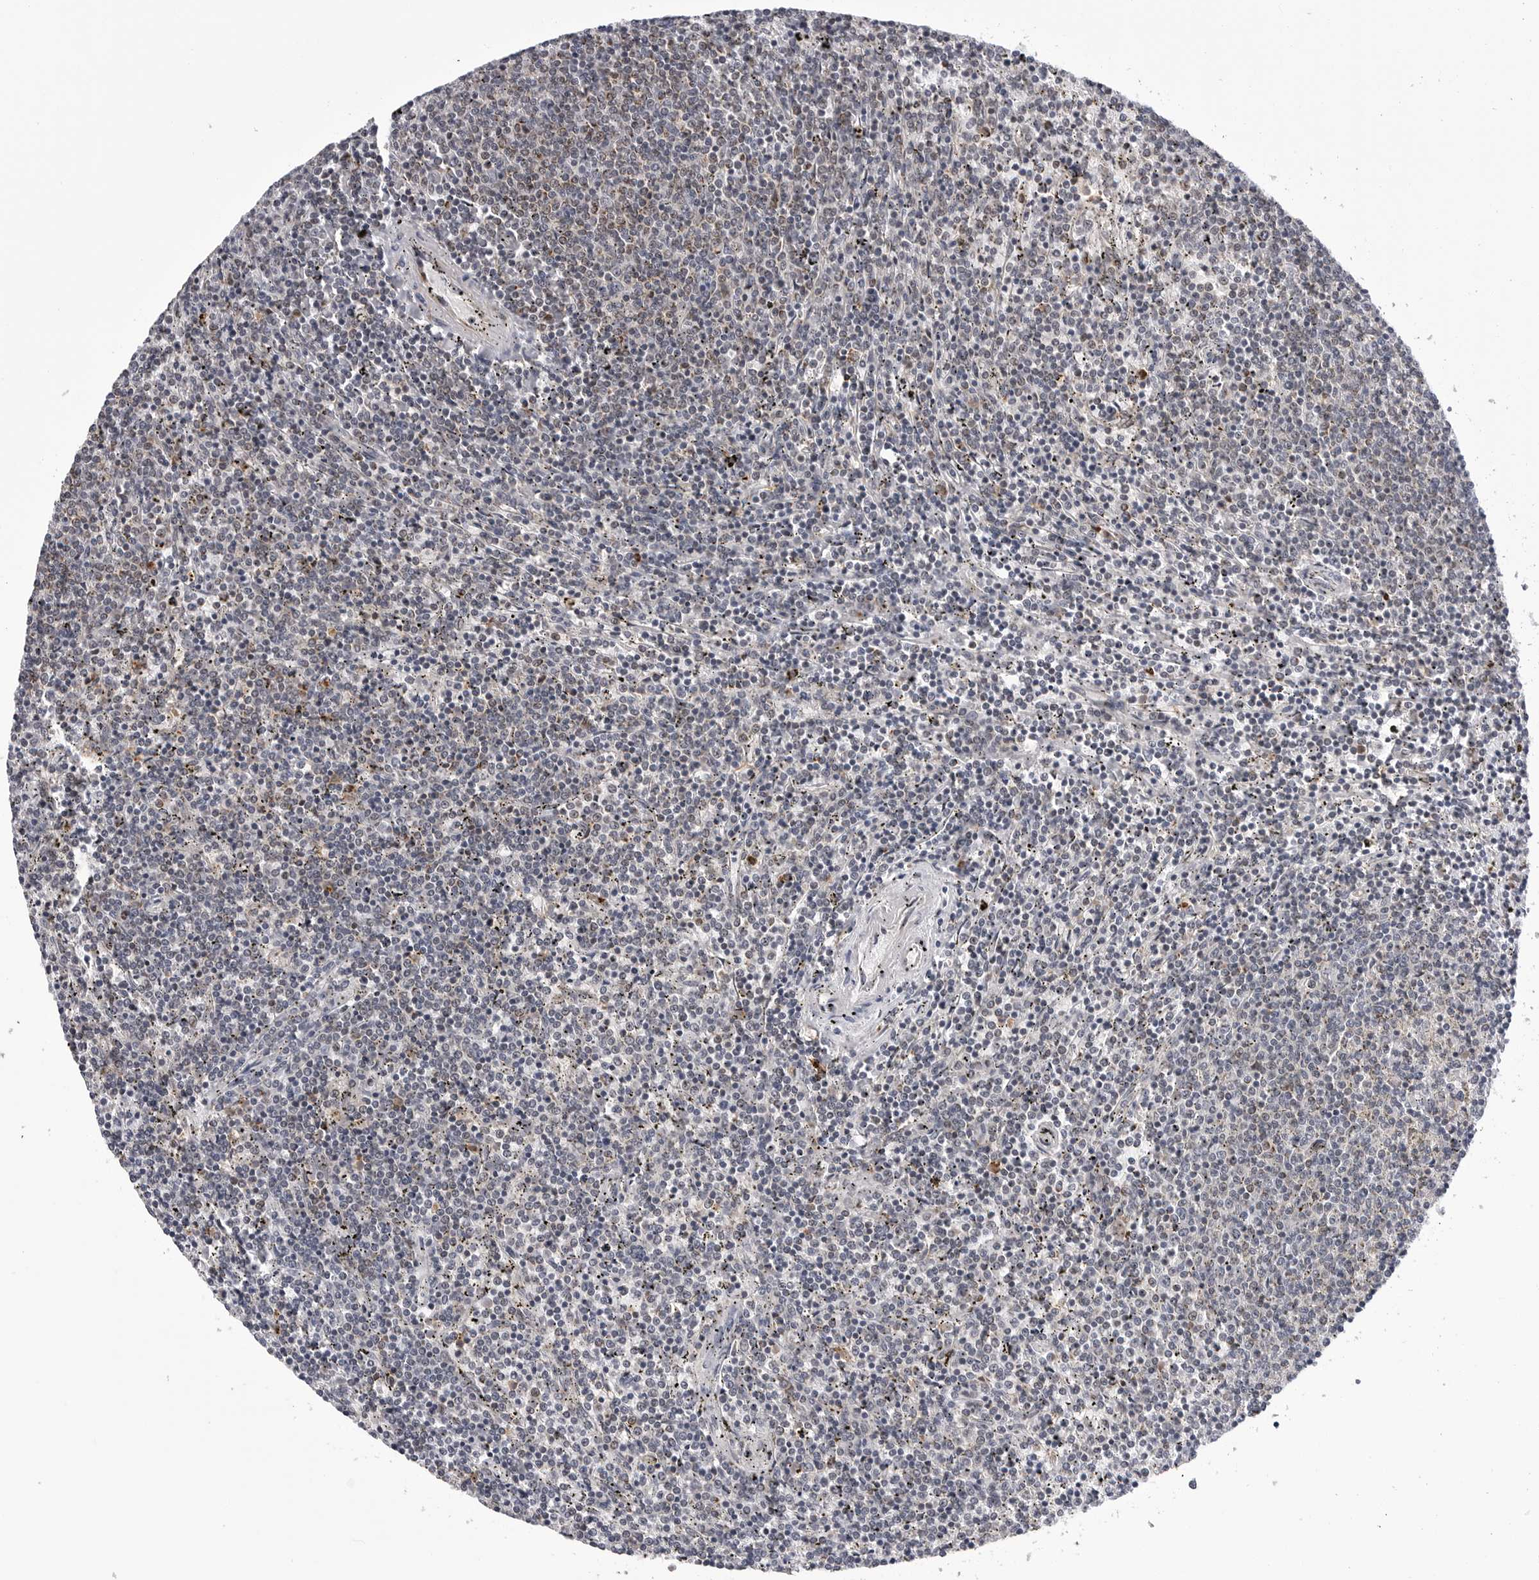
{"staining": {"intensity": "negative", "quantity": "none", "location": "none"}, "tissue": "lymphoma", "cell_type": "Tumor cells", "image_type": "cancer", "snomed": [{"axis": "morphology", "description": "Malignant lymphoma, non-Hodgkin's type, Low grade"}, {"axis": "topography", "description": "Spleen"}], "caption": "Immunohistochemistry image of malignant lymphoma, non-Hodgkin's type (low-grade) stained for a protein (brown), which shows no staining in tumor cells.", "gene": "CDK20", "patient": {"sex": "female", "age": 50}}